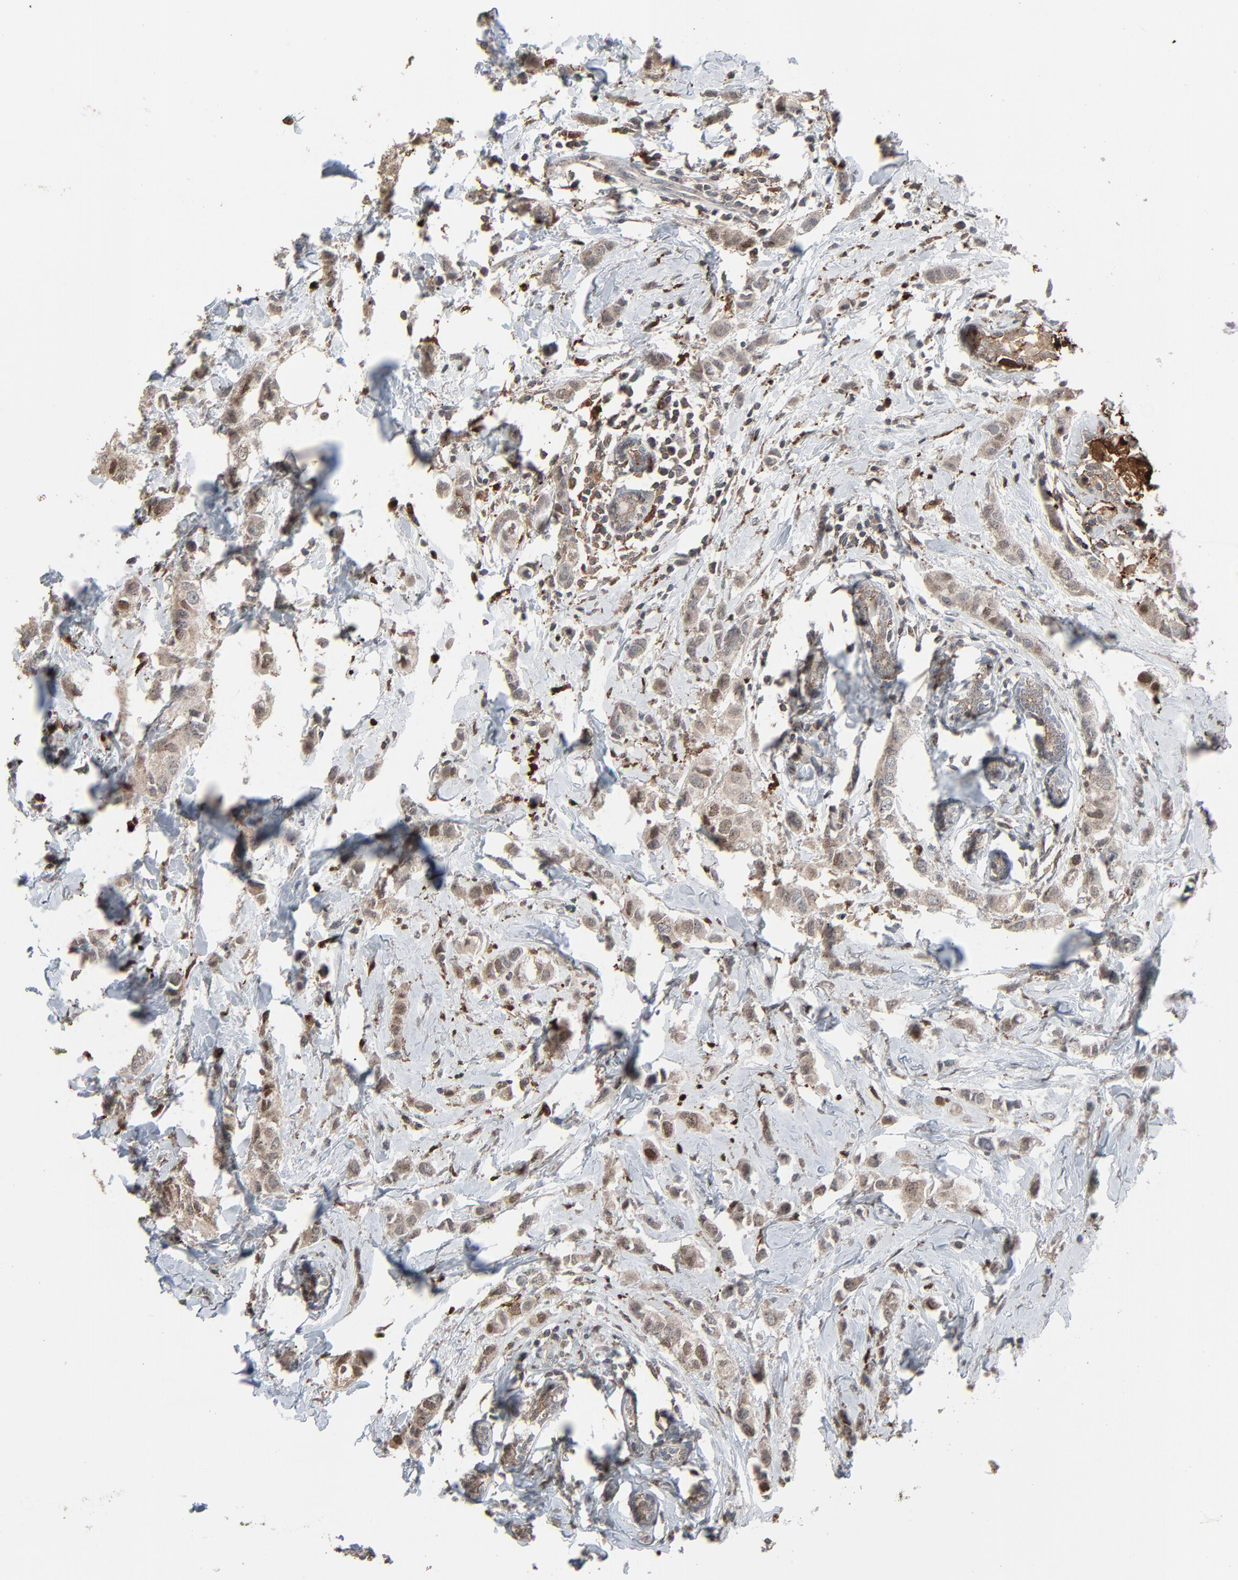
{"staining": {"intensity": "weak", "quantity": ">75%", "location": "cytoplasmic/membranous"}, "tissue": "breast cancer", "cell_type": "Tumor cells", "image_type": "cancer", "snomed": [{"axis": "morphology", "description": "Normal tissue, NOS"}, {"axis": "morphology", "description": "Duct carcinoma"}, {"axis": "topography", "description": "Breast"}], "caption": "Tumor cells display low levels of weak cytoplasmic/membranous positivity in about >75% of cells in breast cancer (infiltrating ductal carcinoma).", "gene": "DOCK8", "patient": {"sex": "female", "age": 50}}